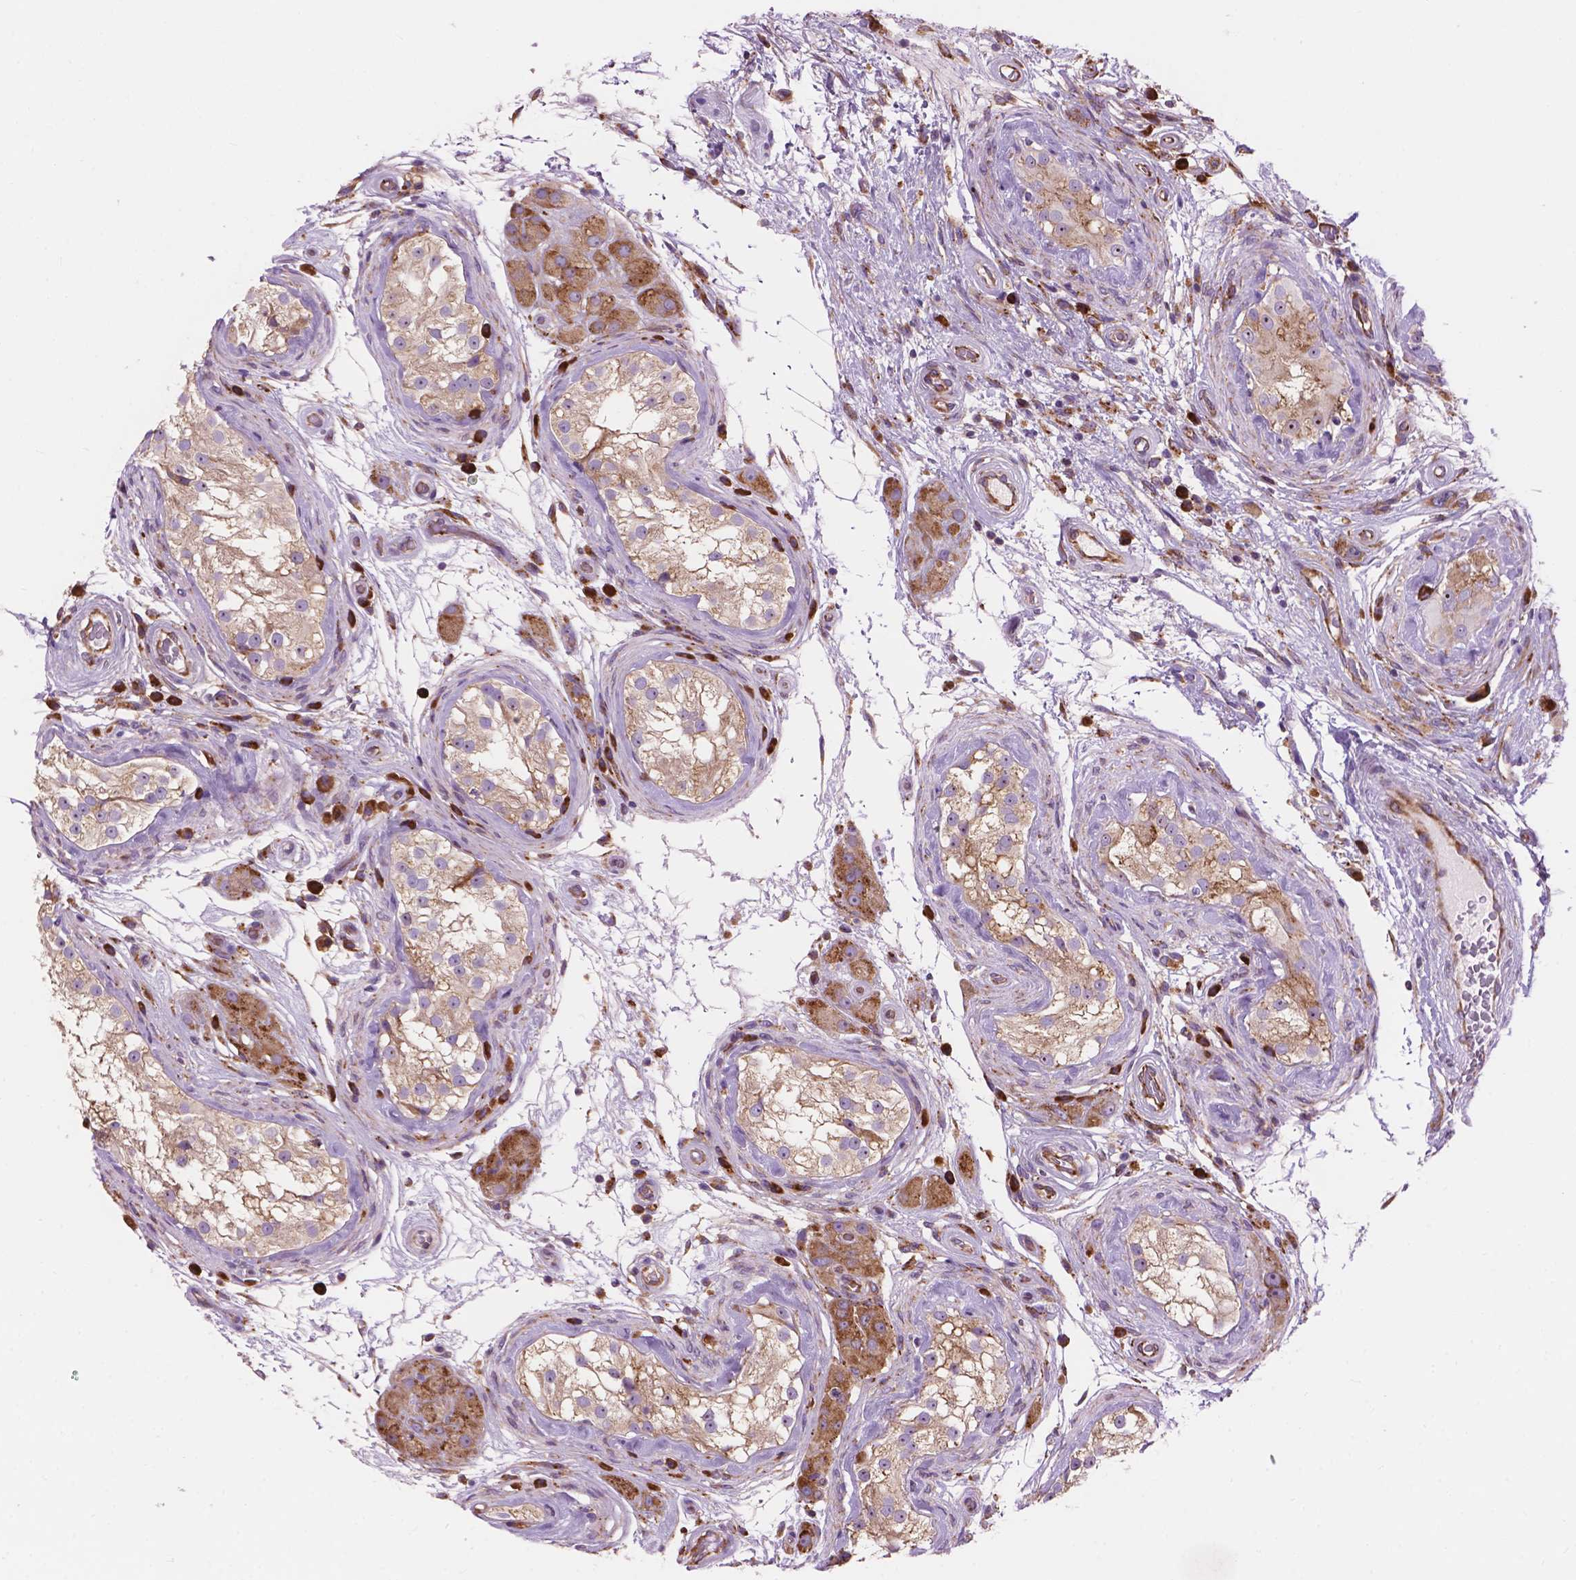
{"staining": {"intensity": "moderate", "quantity": "25%-75%", "location": "cytoplasmic/membranous"}, "tissue": "testis cancer", "cell_type": "Tumor cells", "image_type": "cancer", "snomed": [{"axis": "morphology", "description": "Seminoma, NOS"}, {"axis": "morphology", "description": "Carcinoma, Embryonal, NOS"}, {"axis": "topography", "description": "Testis"}], "caption": "Protein expression analysis of human testis cancer (embryonal carcinoma) reveals moderate cytoplasmic/membranous staining in about 25%-75% of tumor cells.", "gene": "RPL37A", "patient": {"sex": "male", "age": 41}}